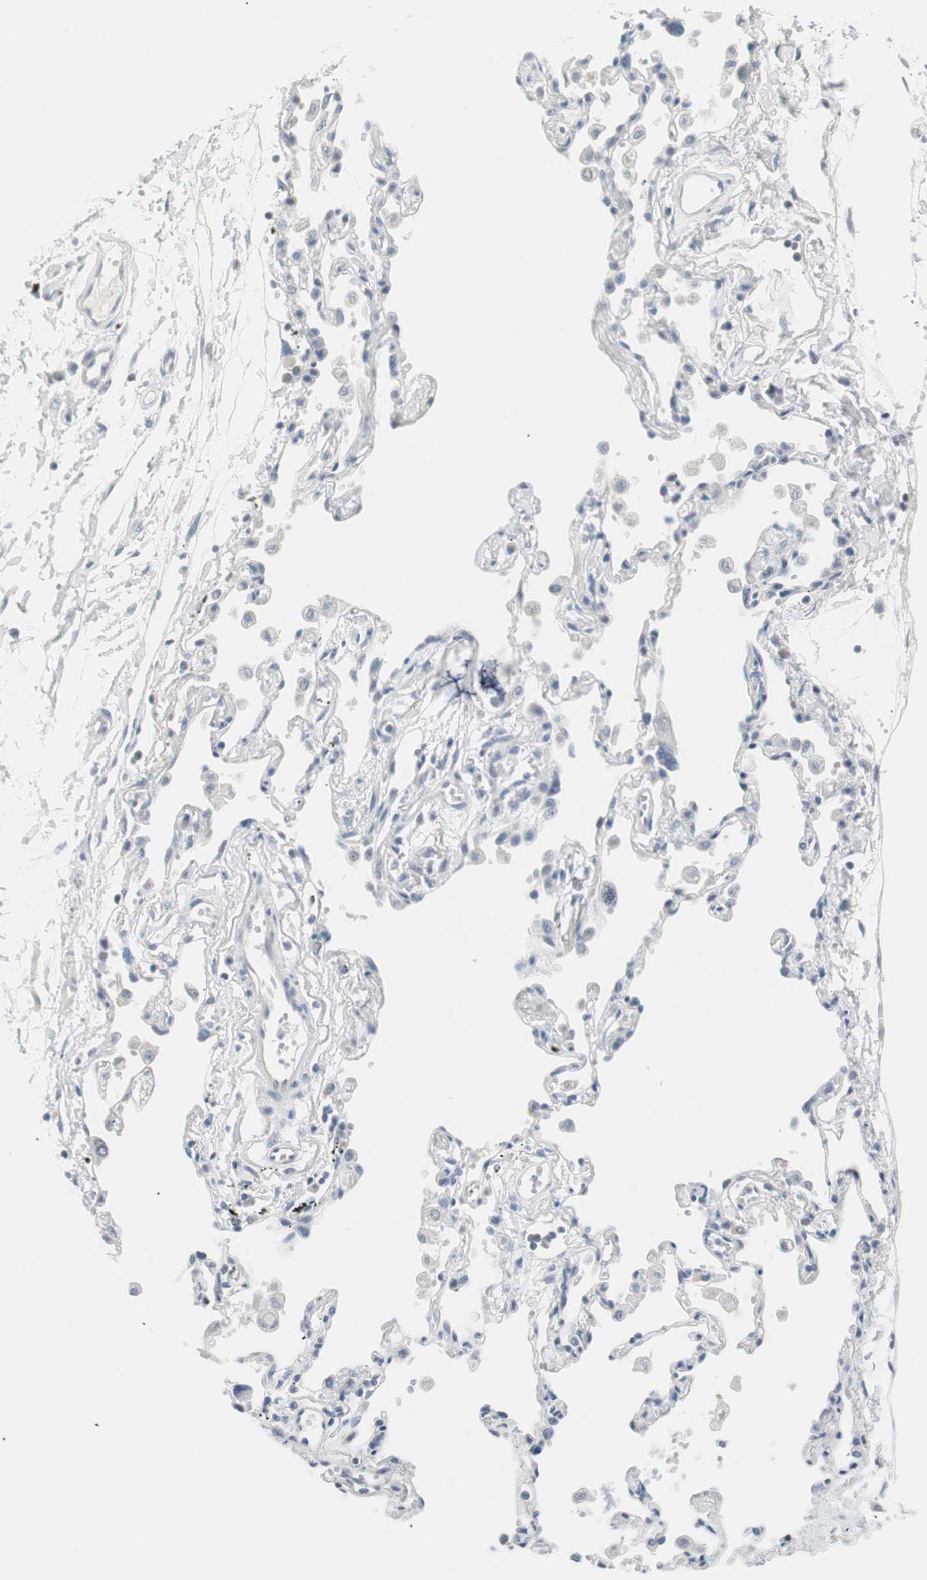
{"staining": {"intensity": "negative", "quantity": "none", "location": "none"}, "tissue": "adipose tissue", "cell_type": "Adipocytes", "image_type": "normal", "snomed": [{"axis": "morphology", "description": "Normal tissue, NOS"}, {"axis": "morphology", "description": "Adenocarcinoma, NOS"}, {"axis": "topography", "description": "Cartilage tissue"}, {"axis": "topography", "description": "Bronchus"}, {"axis": "topography", "description": "Lung"}], "caption": "Immunohistochemical staining of normal human adipose tissue displays no significant expression in adipocytes. (DAB (3,3'-diaminobenzidine) immunohistochemistry with hematoxylin counter stain).", "gene": "MLLT10", "patient": {"sex": "female", "age": 67}}